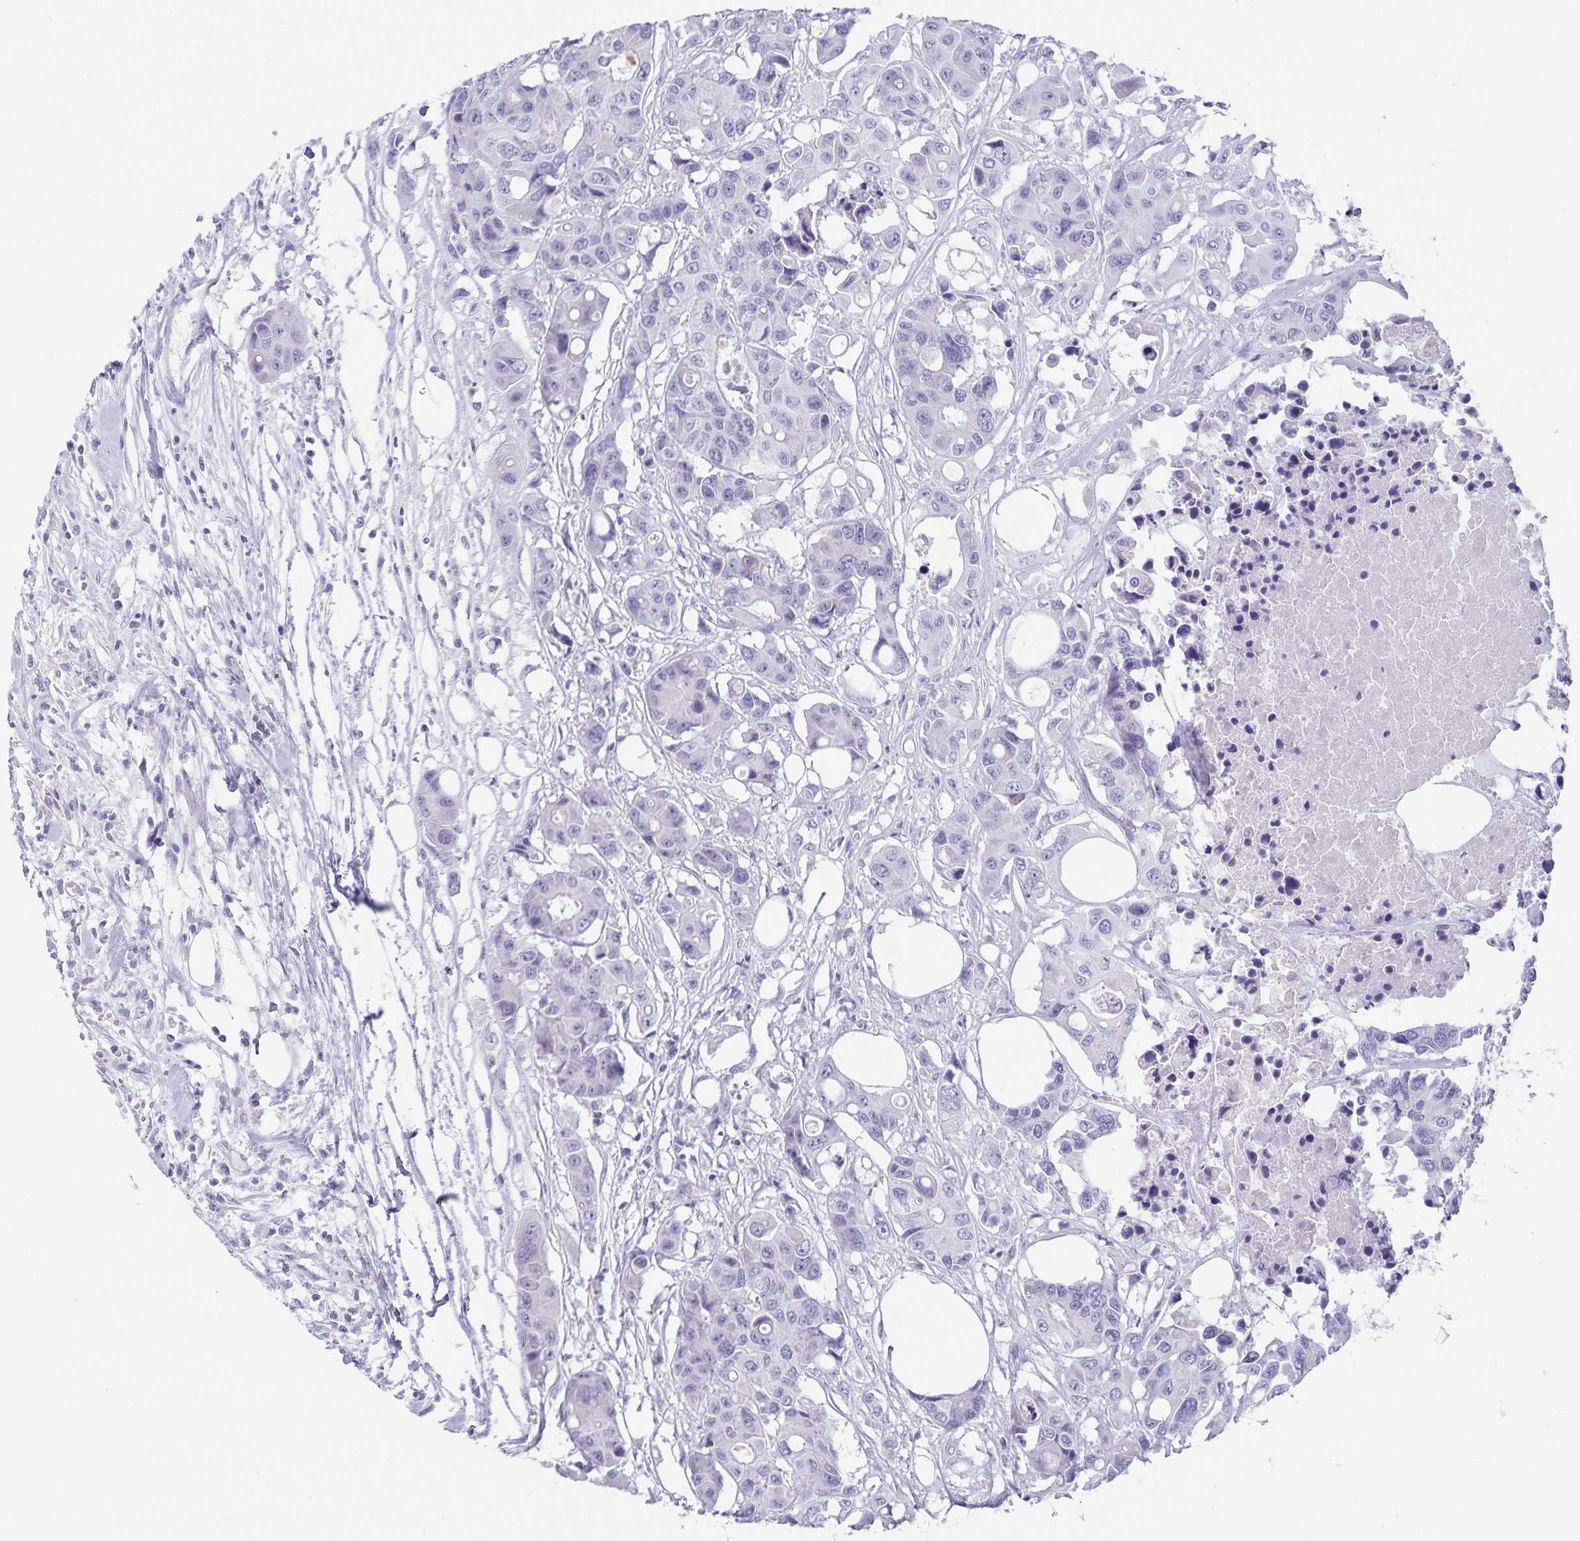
{"staining": {"intensity": "negative", "quantity": "none", "location": "none"}, "tissue": "colorectal cancer", "cell_type": "Tumor cells", "image_type": "cancer", "snomed": [{"axis": "morphology", "description": "Adenocarcinoma, NOS"}, {"axis": "topography", "description": "Colon"}], "caption": "The histopathology image shows no staining of tumor cells in adenocarcinoma (colorectal). Brightfield microscopy of IHC stained with DAB (3,3'-diaminobenzidine) (brown) and hematoxylin (blue), captured at high magnification.", "gene": "SYNM", "patient": {"sex": "male", "age": 77}}